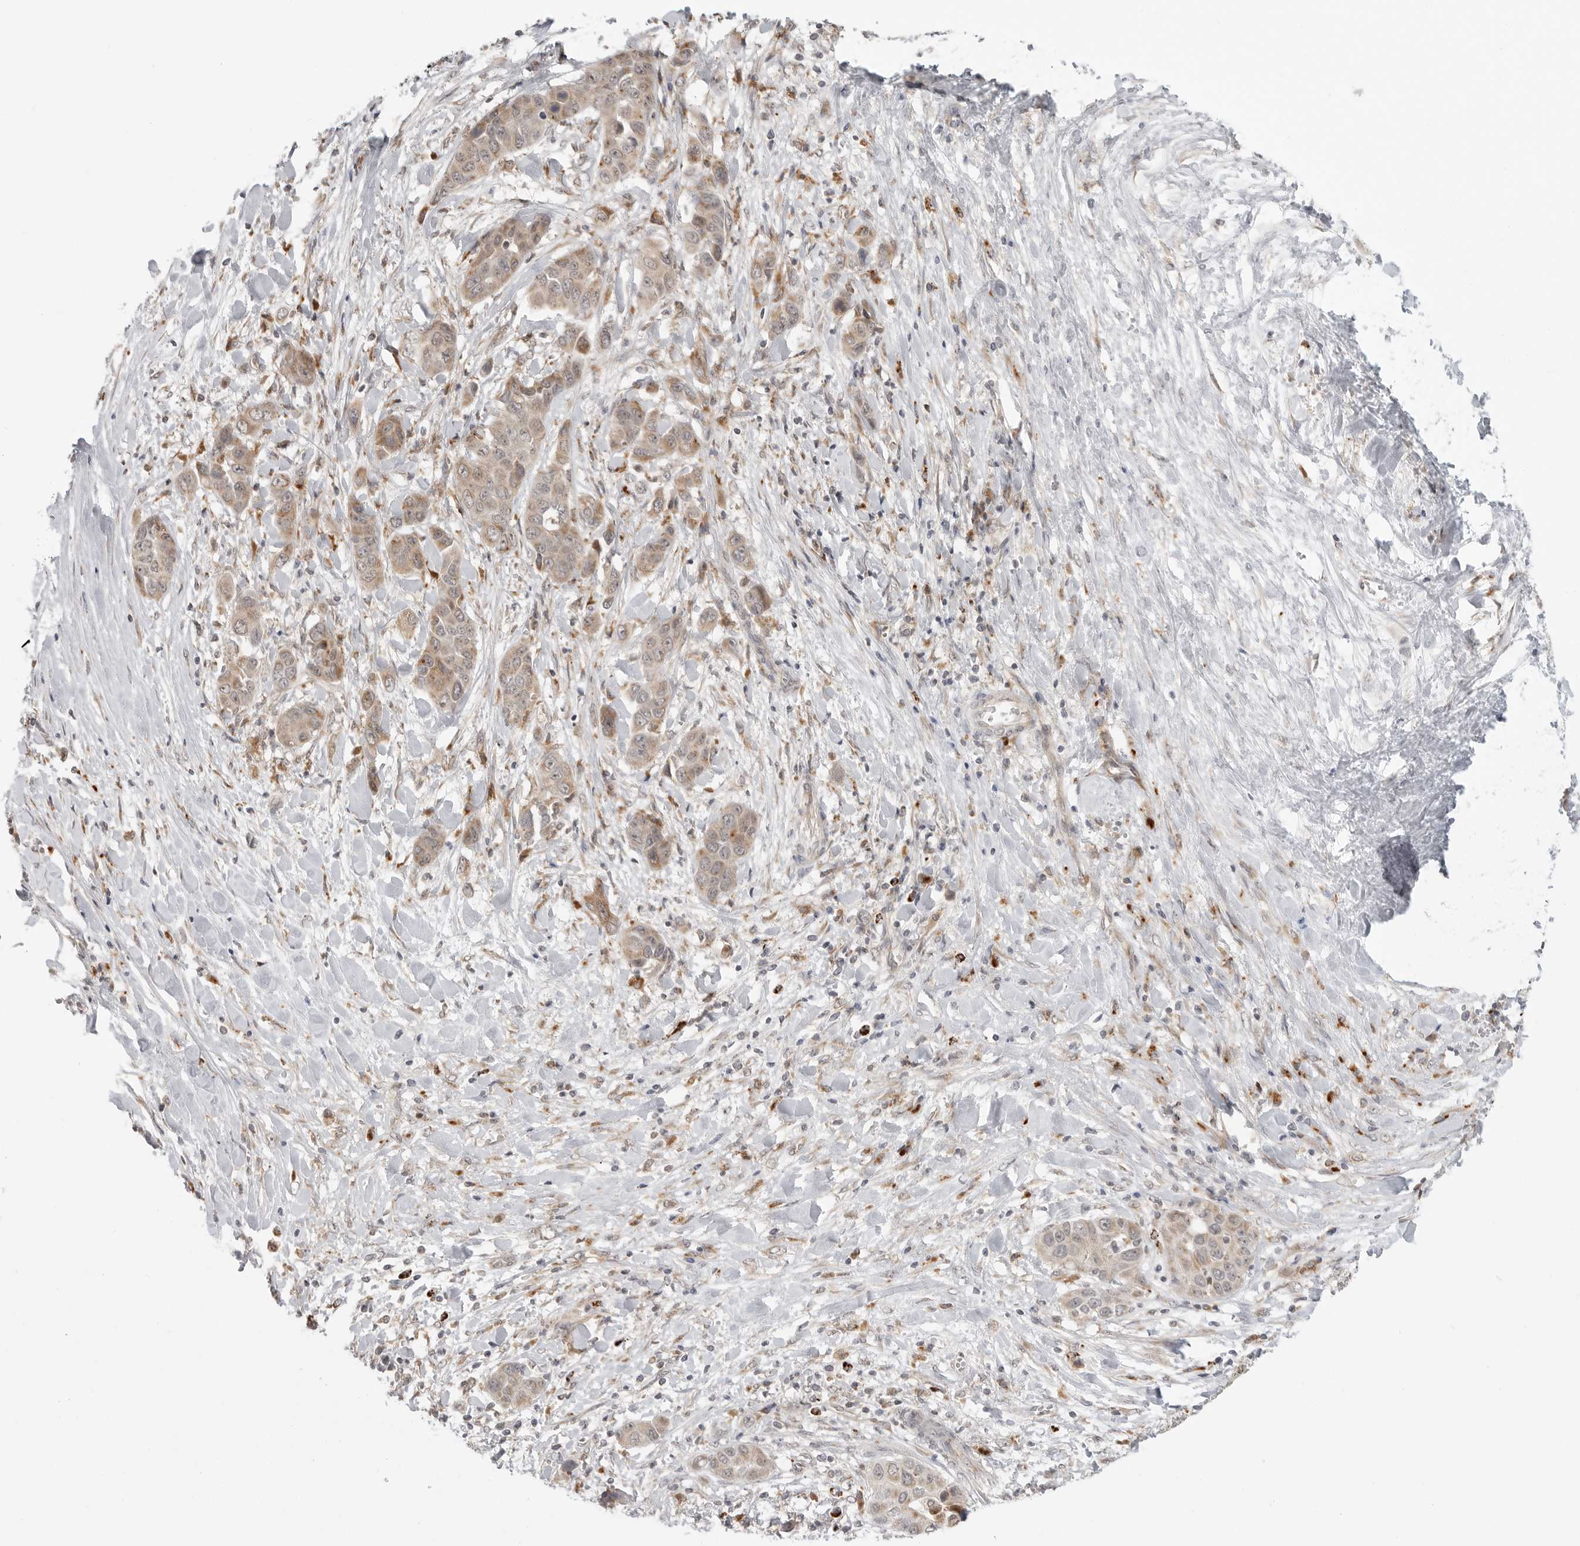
{"staining": {"intensity": "weak", "quantity": ">75%", "location": "cytoplasmic/membranous"}, "tissue": "liver cancer", "cell_type": "Tumor cells", "image_type": "cancer", "snomed": [{"axis": "morphology", "description": "Cholangiocarcinoma"}, {"axis": "topography", "description": "Liver"}], "caption": "Protein expression analysis of liver cholangiocarcinoma demonstrates weak cytoplasmic/membranous staining in approximately >75% of tumor cells.", "gene": "KALRN", "patient": {"sex": "female", "age": 52}}